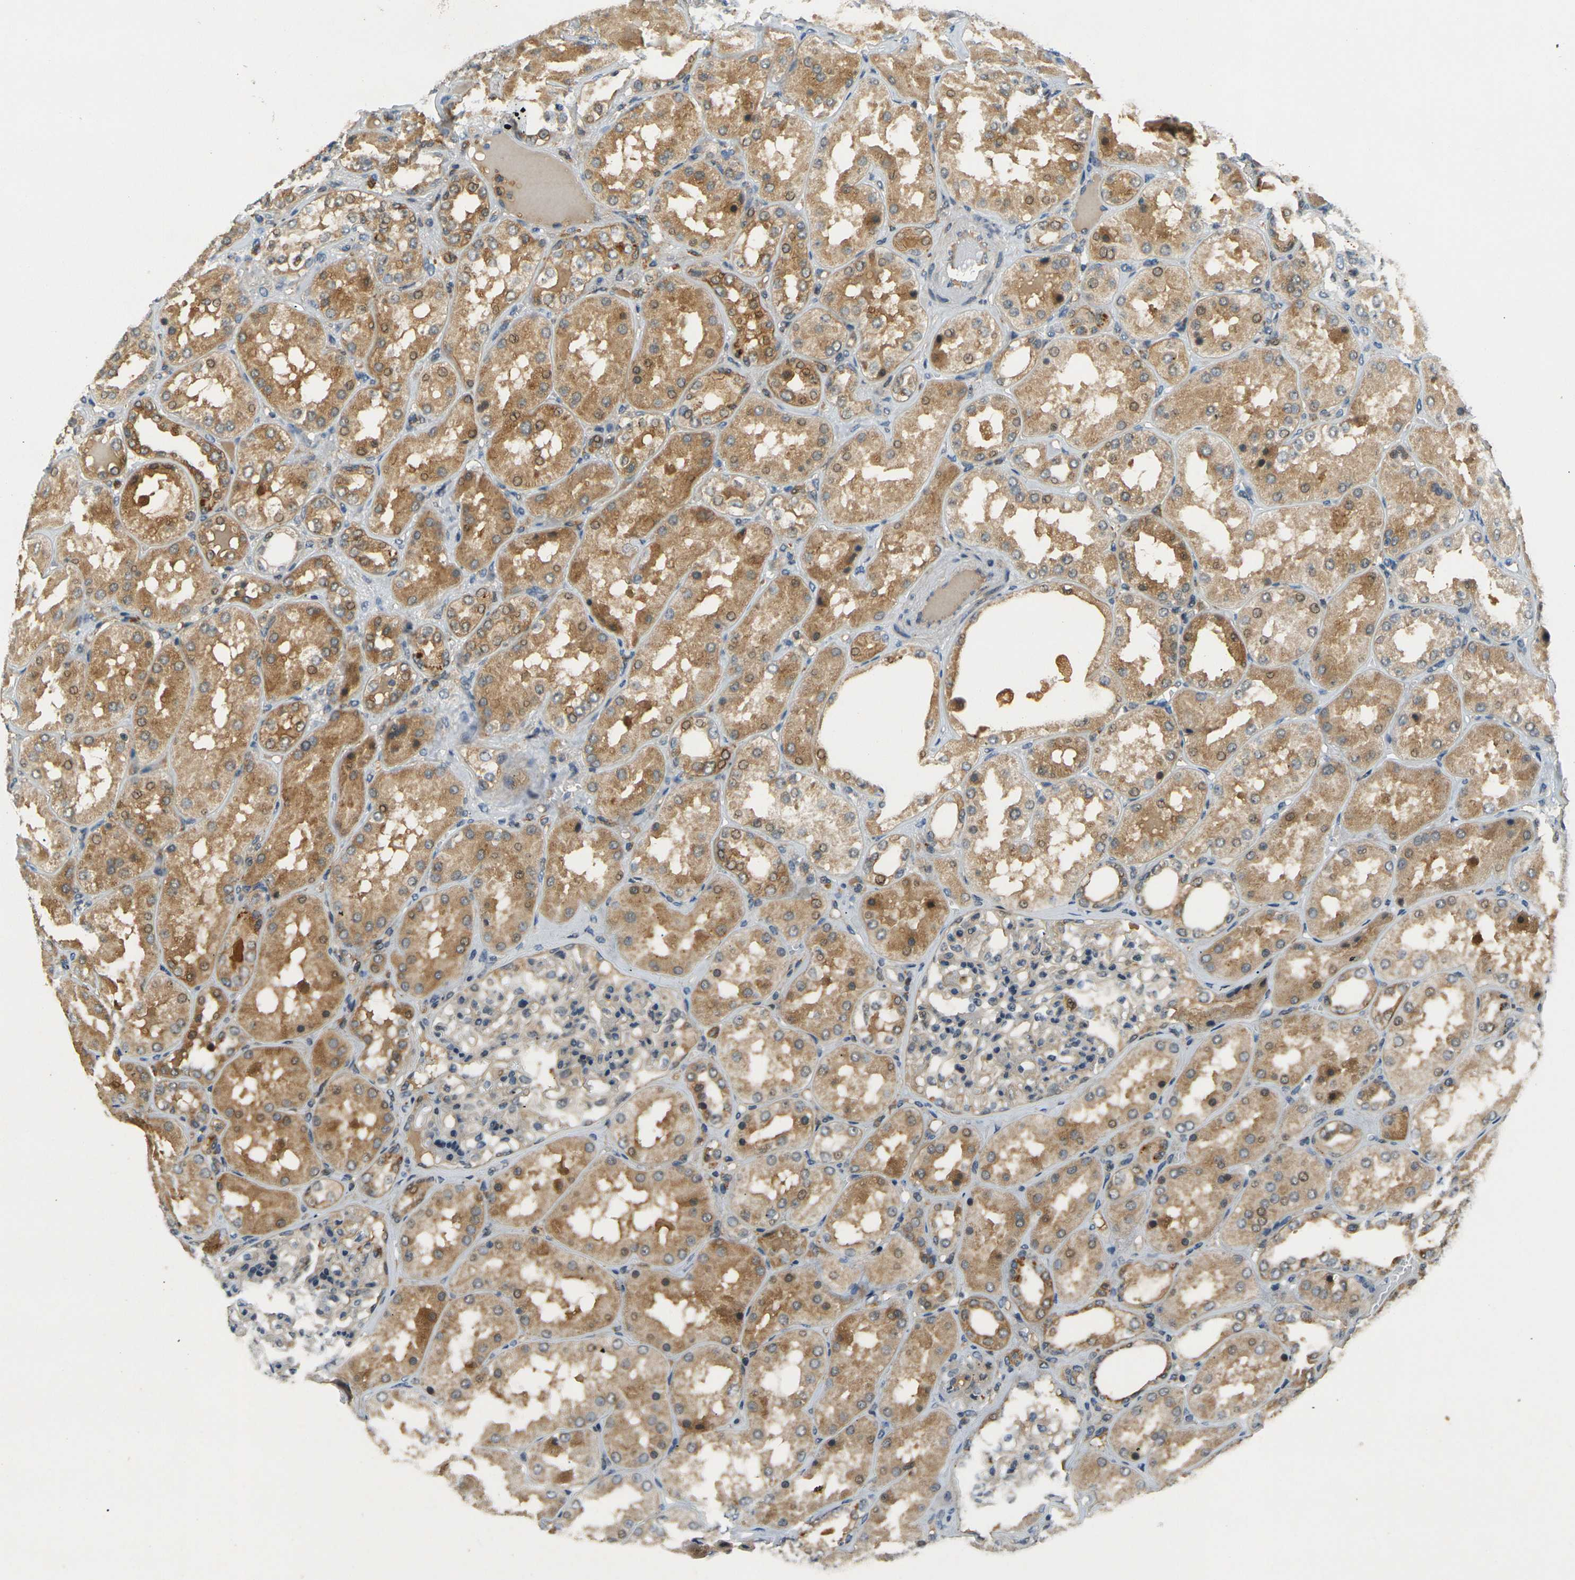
{"staining": {"intensity": "weak", "quantity": "25%-75%", "location": "cytoplasmic/membranous"}, "tissue": "kidney", "cell_type": "Cells in glomeruli", "image_type": "normal", "snomed": [{"axis": "morphology", "description": "Normal tissue, NOS"}, {"axis": "topography", "description": "Kidney"}], "caption": "Immunohistochemistry (DAB) staining of normal kidney shows weak cytoplasmic/membranous protein positivity in about 25%-75% of cells in glomeruli.", "gene": "PIGL", "patient": {"sex": "female", "age": 56}}